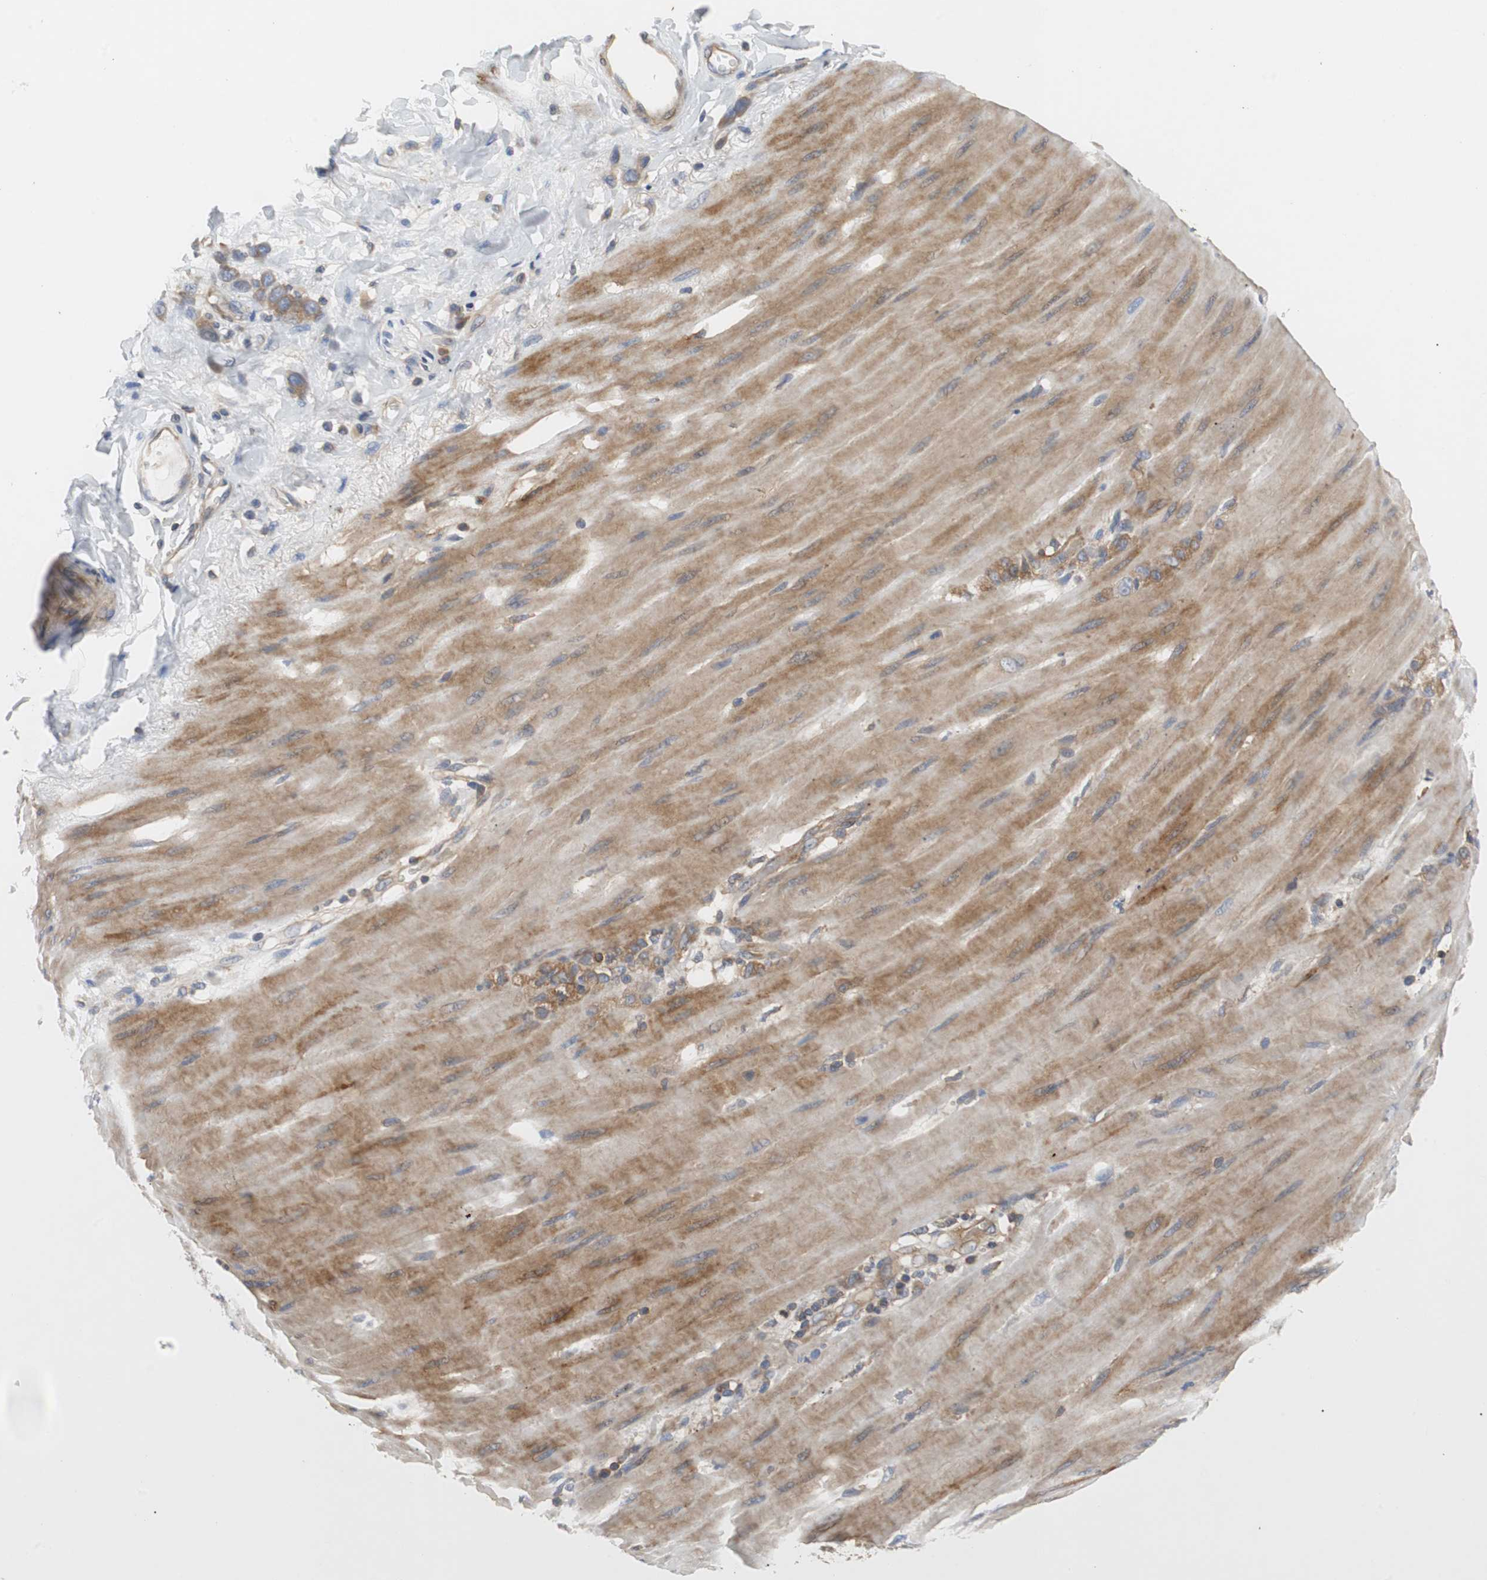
{"staining": {"intensity": "moderate", "quantity": ">75%", "location": "cytoplasmic/membranous"}, "tissue": "stomach cancer", "cell_type": "Tumor cells", "image_type": "cancer", "snomed": [{"axis": "morphology", "description": "Adenocarcinoma, NOS"}, {"axis": "topography", "description": "Stomach"}], "caption": "Stomach cancer stained with immunohistochemistry (IHC) reveals moderate cytoplasmic/membranous expression in approximately >75% of tumor cells. The protein is stained brown, and the nuclei are stained in blue (DAB (3,3'-diaminobenzidine) IHC with brightfield microscopy, high magnification).", "gene": "GYS1", "patient": {"sex": "male", "age": 82}}